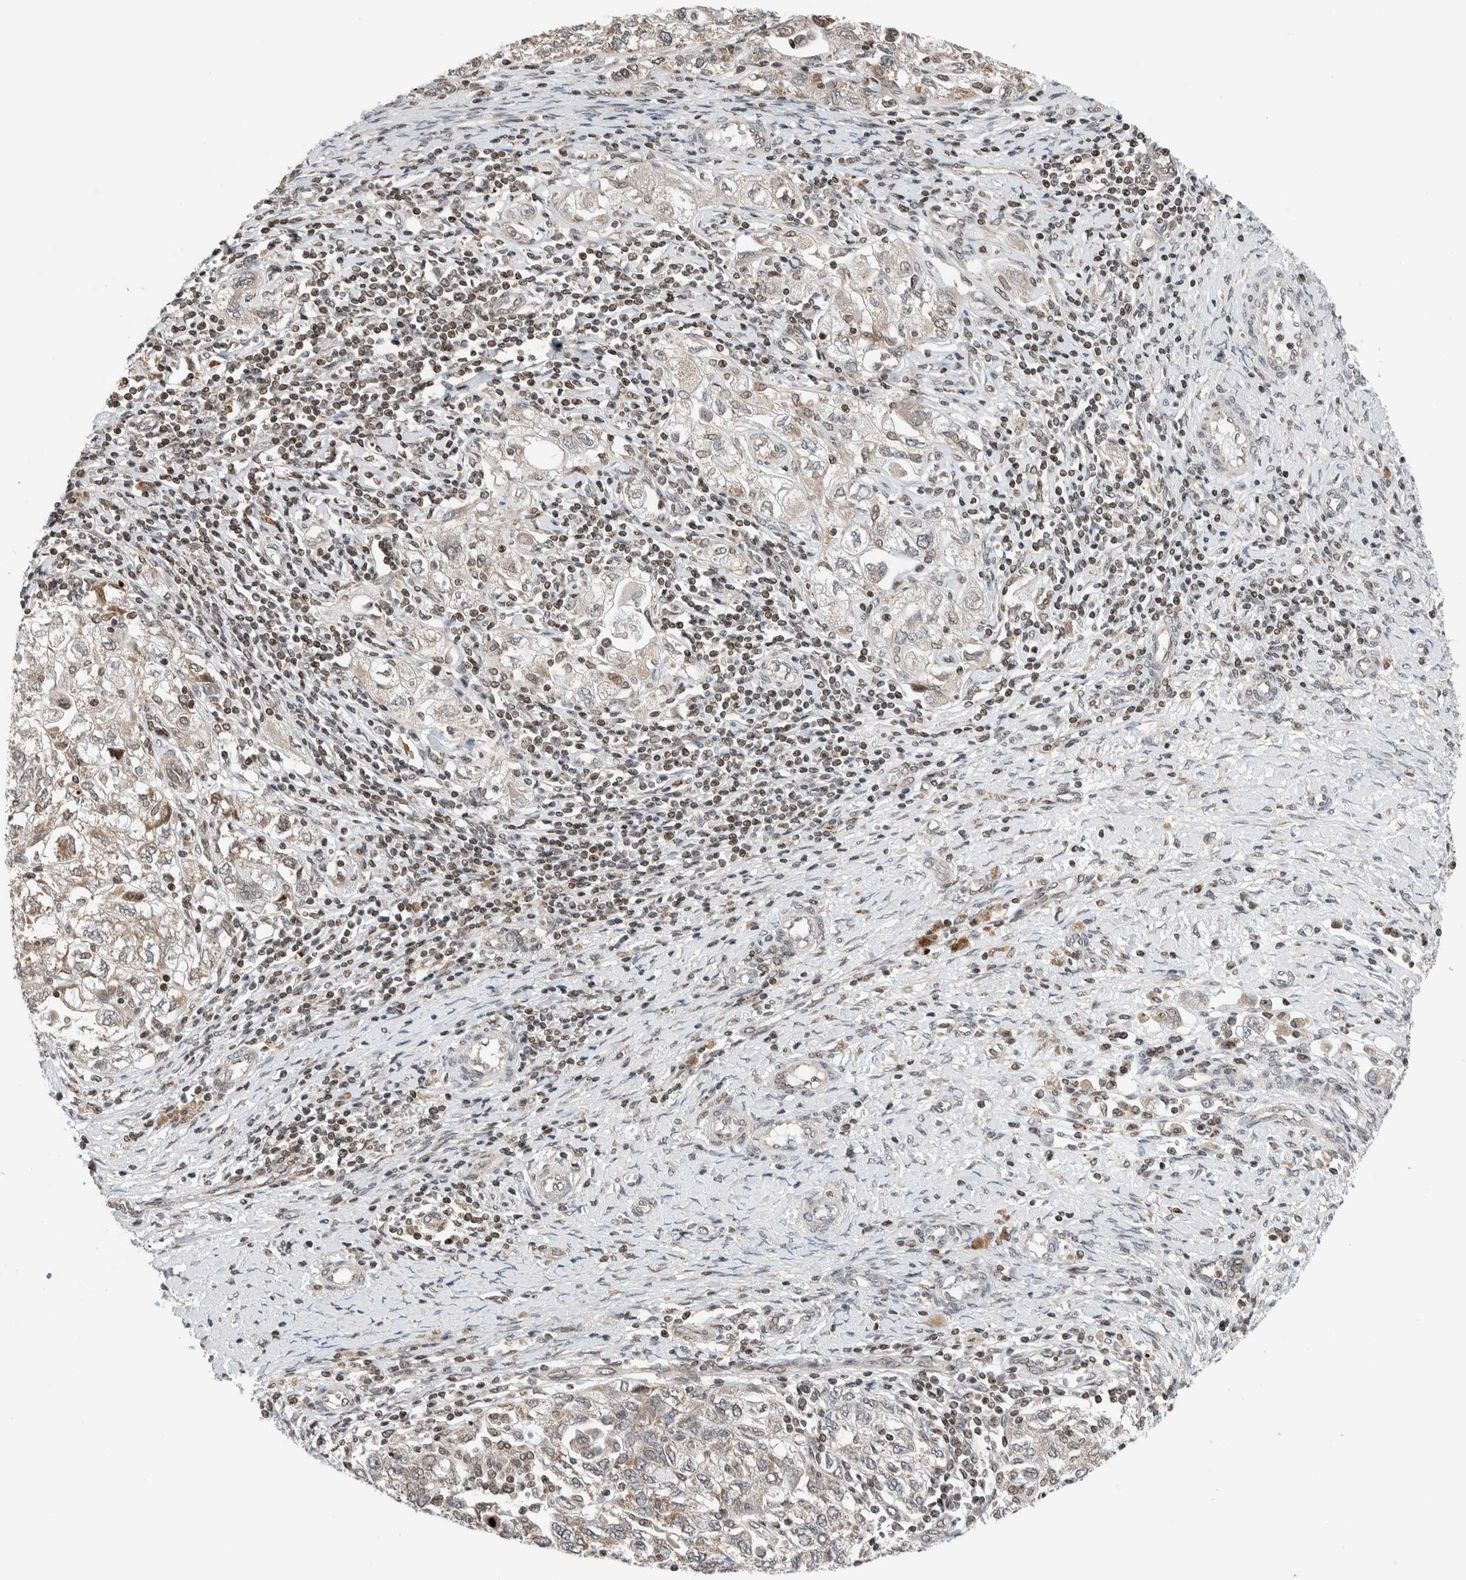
{"staining": {"intensity": "moderate", "quantity": "<25%", "location": "nuclear"}, "tissue": "ovarian cancer", "cell_type": "Tumor cells", "image_type": "cancer", "snomed": [{"axis": "morphology", "description": "Carcinoma, NOS"}, {"axis": "morphology", "description": "Cystadenocarcinoma, serous, NOS"}, {"axis": "topography", "description": "Ovary"}], "caption": "Protein expression analysis of ovarian cancer exhibits moderate nuclear expression in about <25% of tumor cells. (DAB = brown stain, brightfield microscopy at high magnification).", "gene": "NPLOC4", "patient": {"sex": "female", "age": 69}}